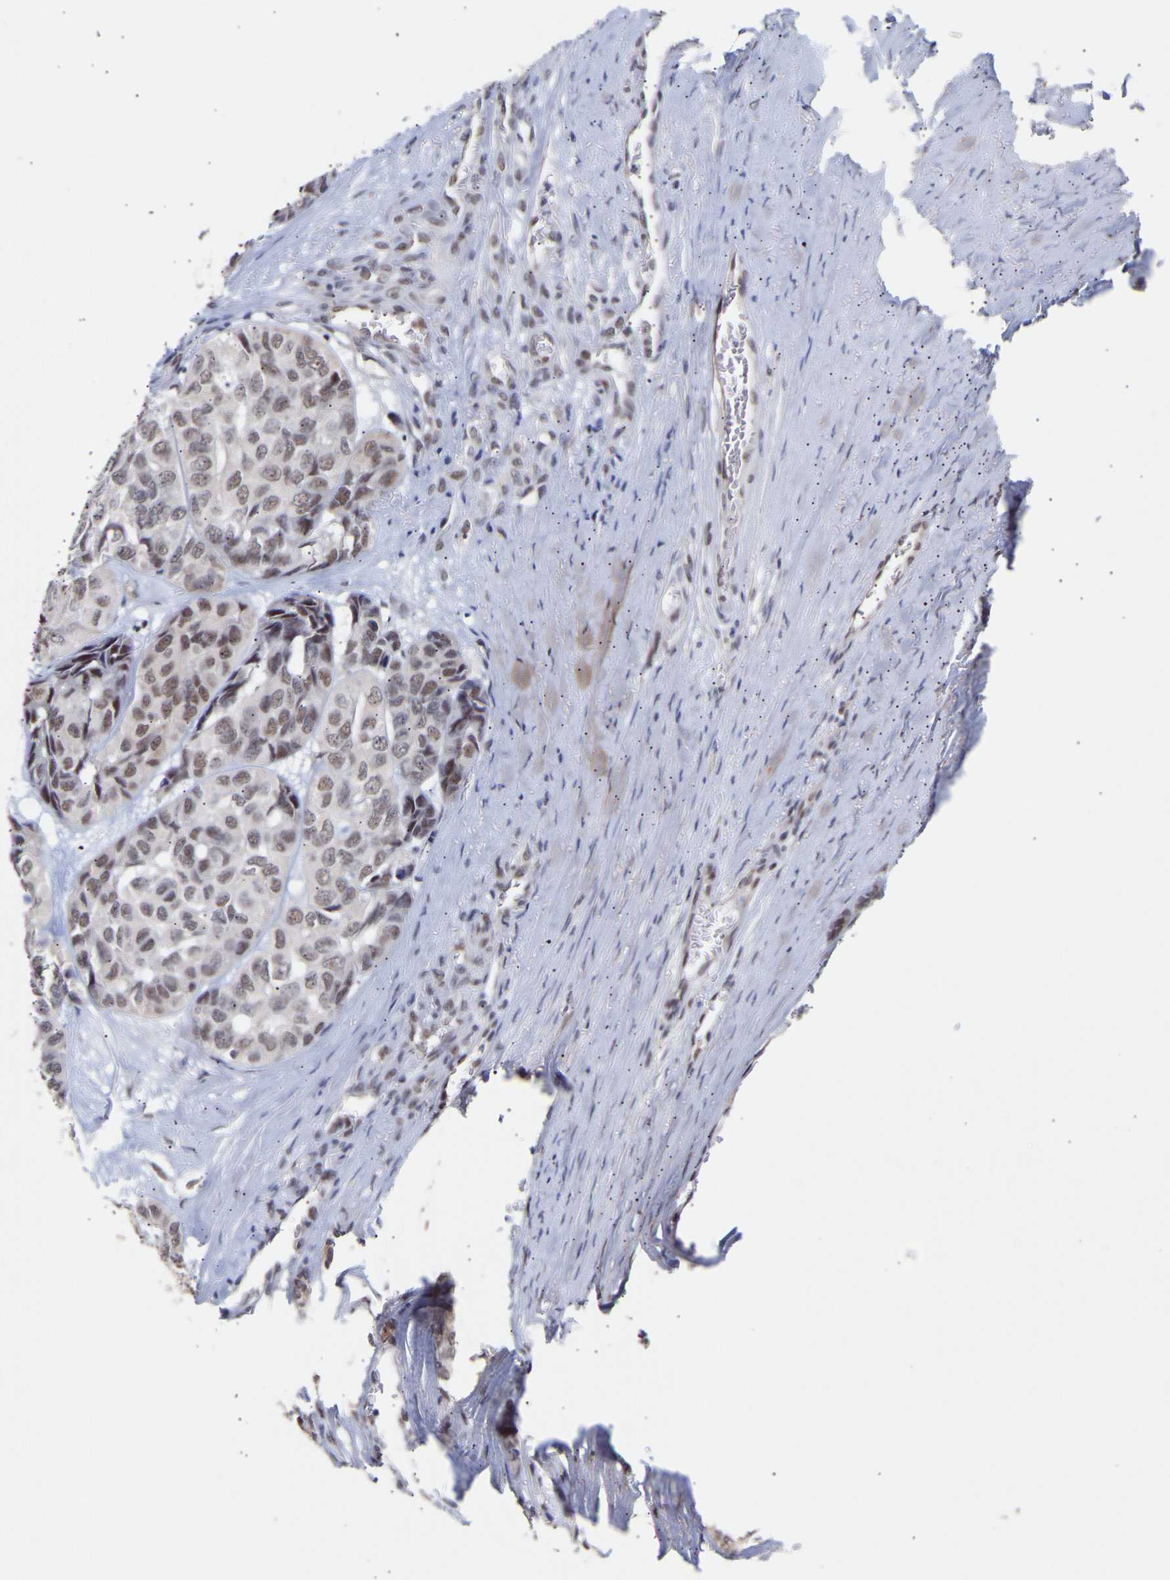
{"staining": {"intensity": "weak", "quantity": "<25%", "location": "nuclear"}, "tissue": "head and neck cancer", "cell_type": "Tumor cells", "image_type": "cancer", "snomed": [{"axis": "morphology", "description": "Adenocarcinoma, NOS"}, {"axis": "topography", "description": "Salivary gland, NOS"}, {"axis": "topography", "description": "Head-Neck"}], "caption": "Immunohistochemical staining of head and neck adenocarcinoma exhibits no significant staining in tumor cells.", "gene": "RBM15", "patient": {"sex": "female", "age": 76}}